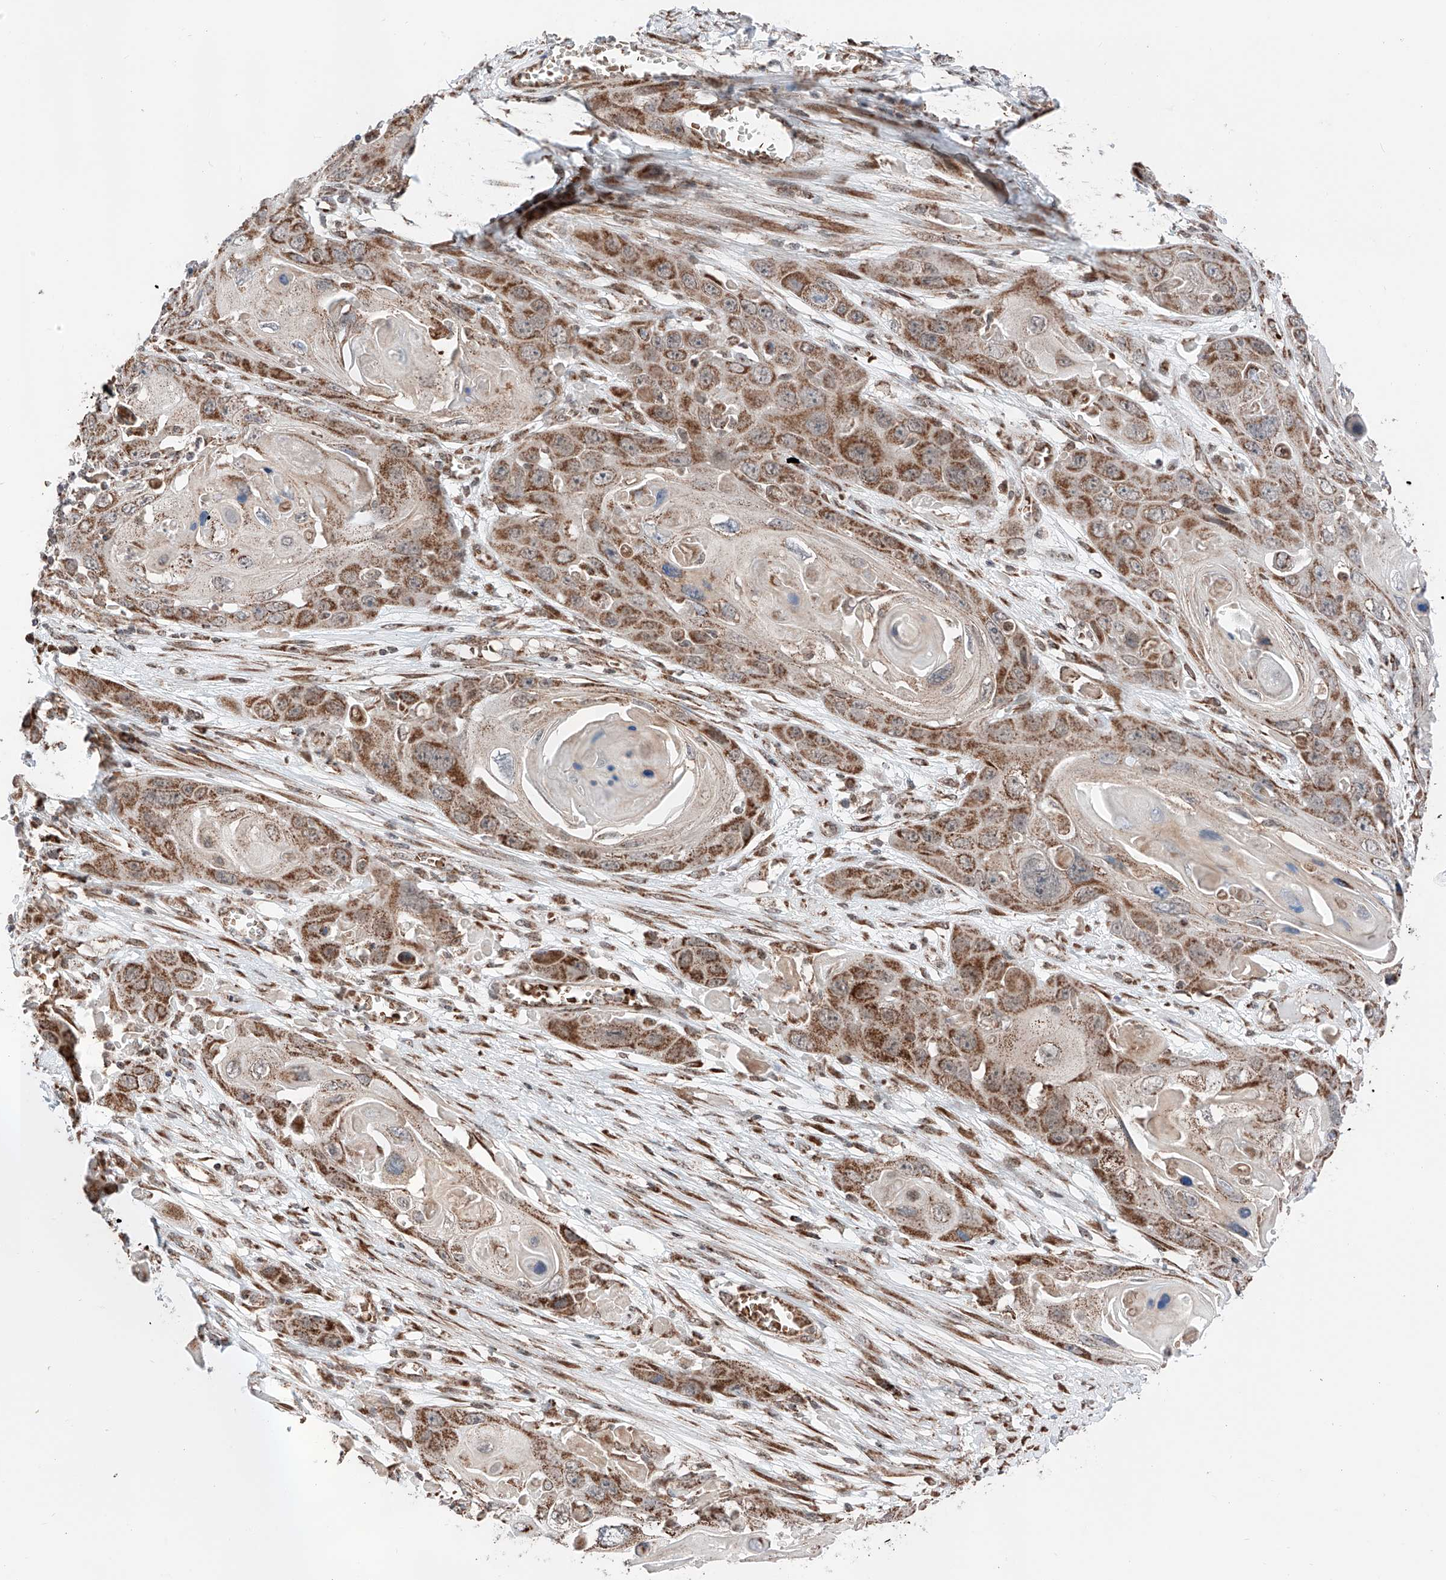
{"staining": {"intensity": "moderate", "quantity": ">75%", "location": "cytoplasmic/membranous"}, "tissue": "skin cancer", "cell_type": "Tumor cells", "image_type": "cancer", "snomed": [{"axis": "morphology", "description": "Squamous cell carcinoma, NOS"}, {"axis": "topography", "description": "Skin"}], "caption": "Skin cancer tissue reveals moderate cytoplasmic/membranous staining in approximately >75% of tumor cells", "gene": "ZSCAN29", "patient": {"sex": "male", "age": 55}}